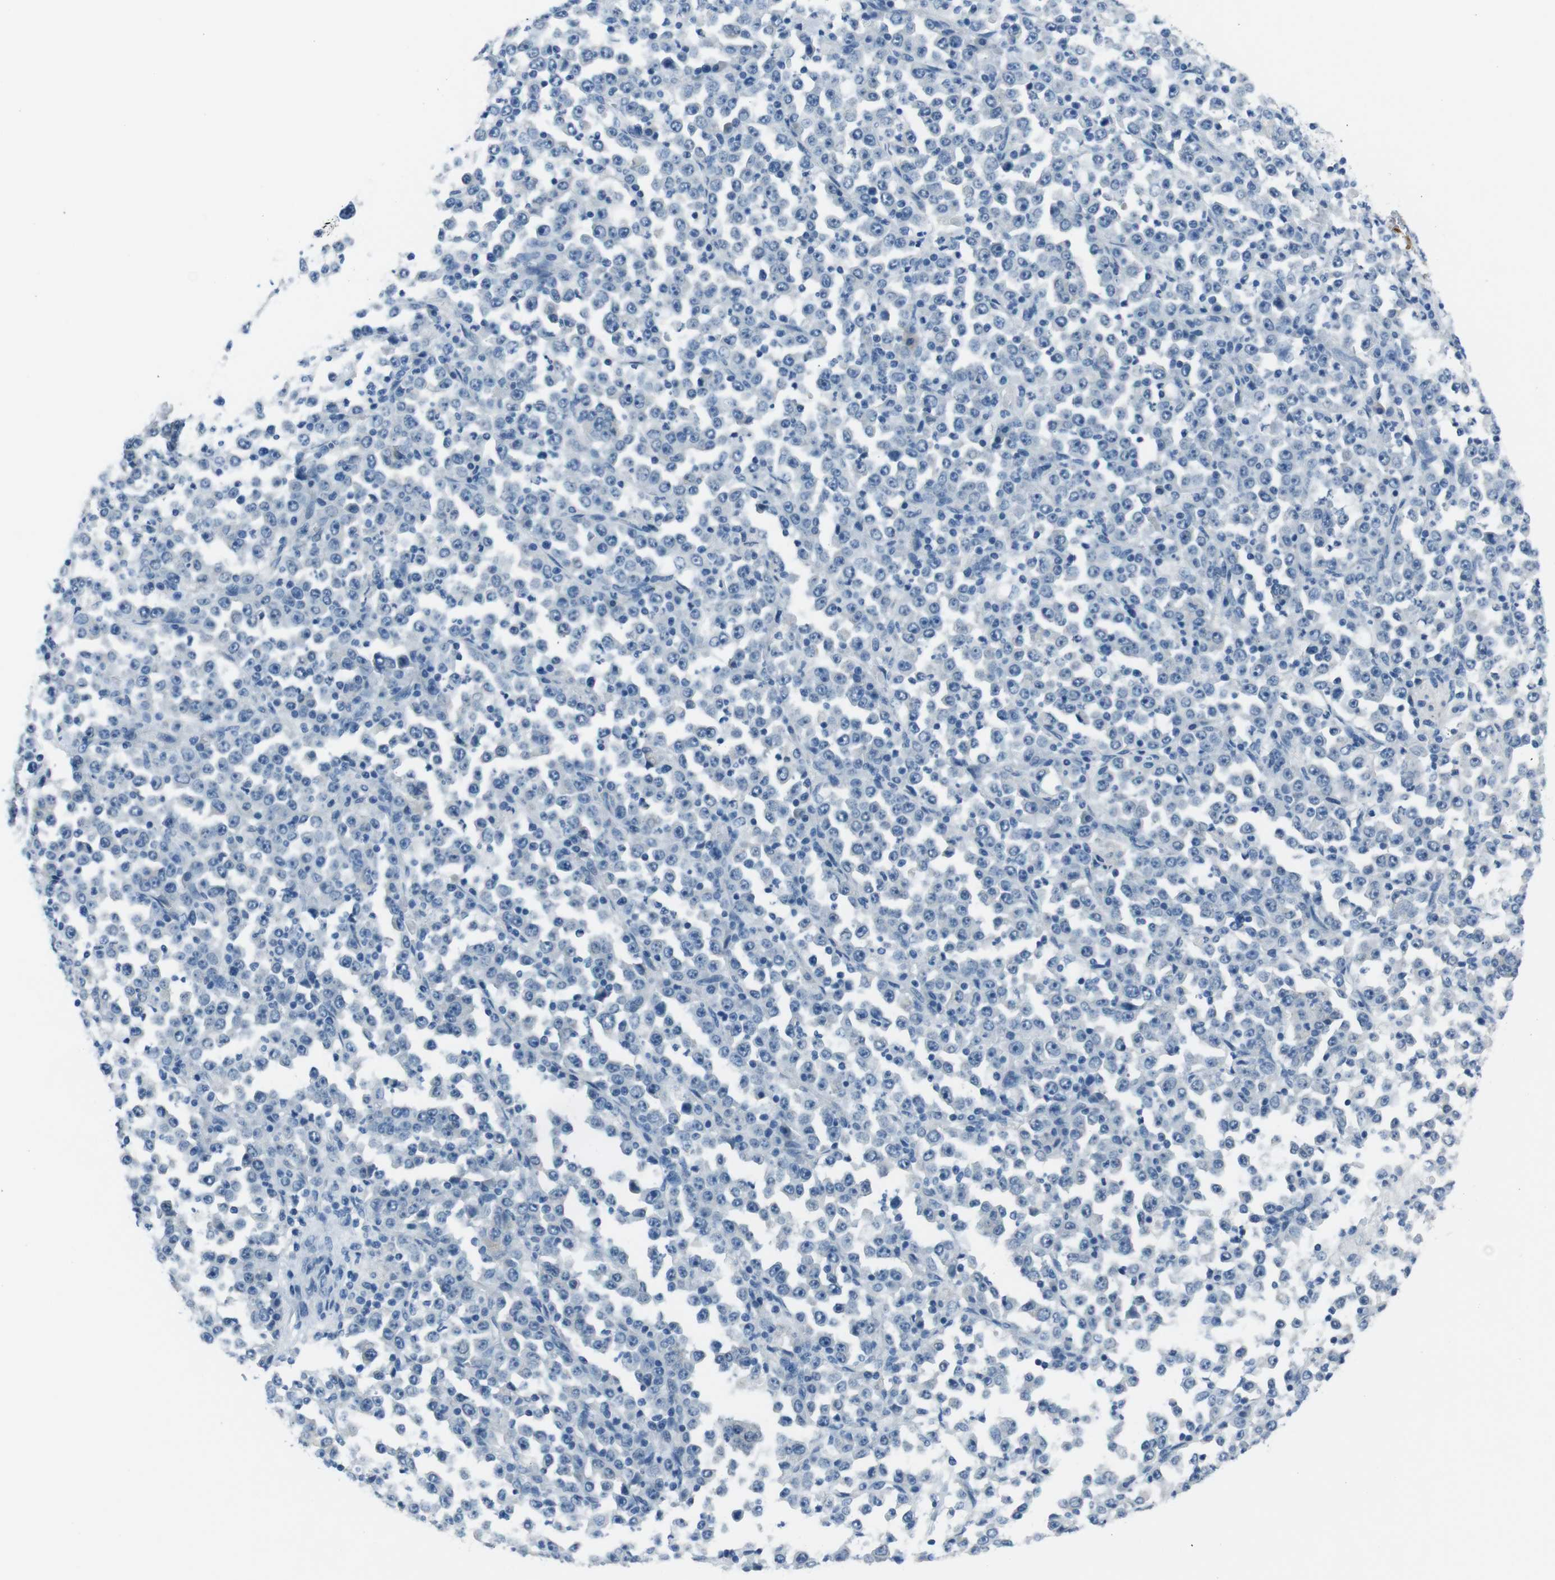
{"staining": {"intensity": "negative", "quantity": "none", "location": "none"}, "tissue": "stomach cancer", "cell_type": "Tumor cells", "image_type": "cancer", "snomed": [{"axis": "morphology", "description": "Normal tissue, NOS"}, {"axis": "morphology", "description": "Adenocarcinoma, NOS"}, {"axis": "topography", "description": "Stomach, upper"}, {"axis": "topography", "description": "Stomach"}], "caption": "IHC photomicrograph of stomach cancer (adenocarcinoma) stained for a protein (brown), which exhibits no staining in tumor cells.", "gene": "HRH2", "patient": {"sex": "male", "age": 59}}